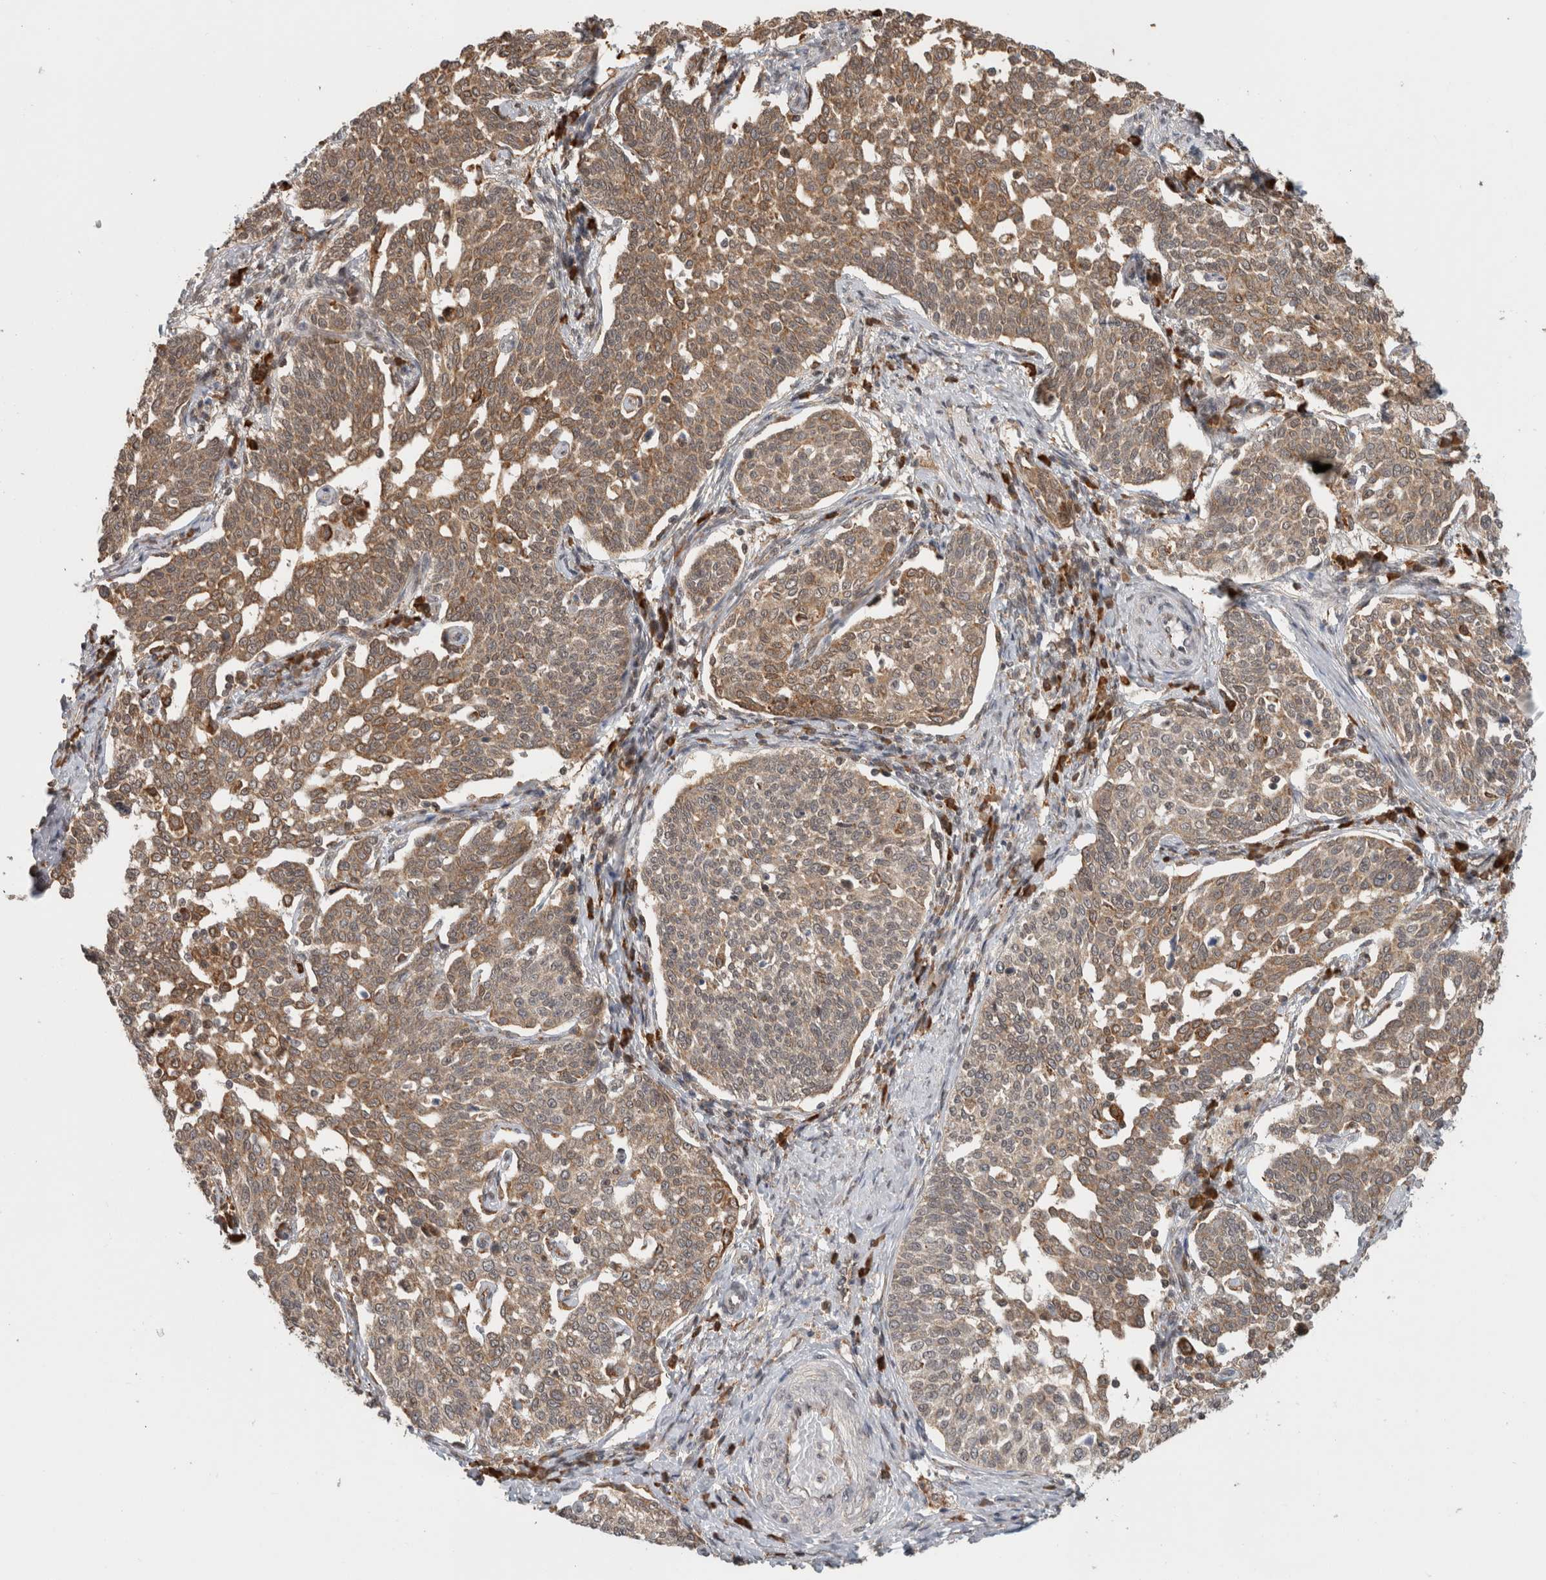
{"staining": {"intensity": "moderate", "quantity": ">75%", "location": "cytoplasmic/membranous"}, "tissue": "cervical cancer", "cell_type": "Tumor cells", "image_type": "cancer", "snomed": [{"axis": "morphology", "description": "Squamous cell carcinoma, NOS"}, {"axis": "topography", "description": "Cervix"}], "caption": "Protein staining exhibits moderate cytoplasmic/membranous expression in approximately >75% of tumor cells in cervical squamous cell carcinoma. Immunohistochemistry (ihc) stains the protein in brown and the nuclei are stained blue.", "gene": "MS4A7", "patient": {"sex": "female", "age": 34}}